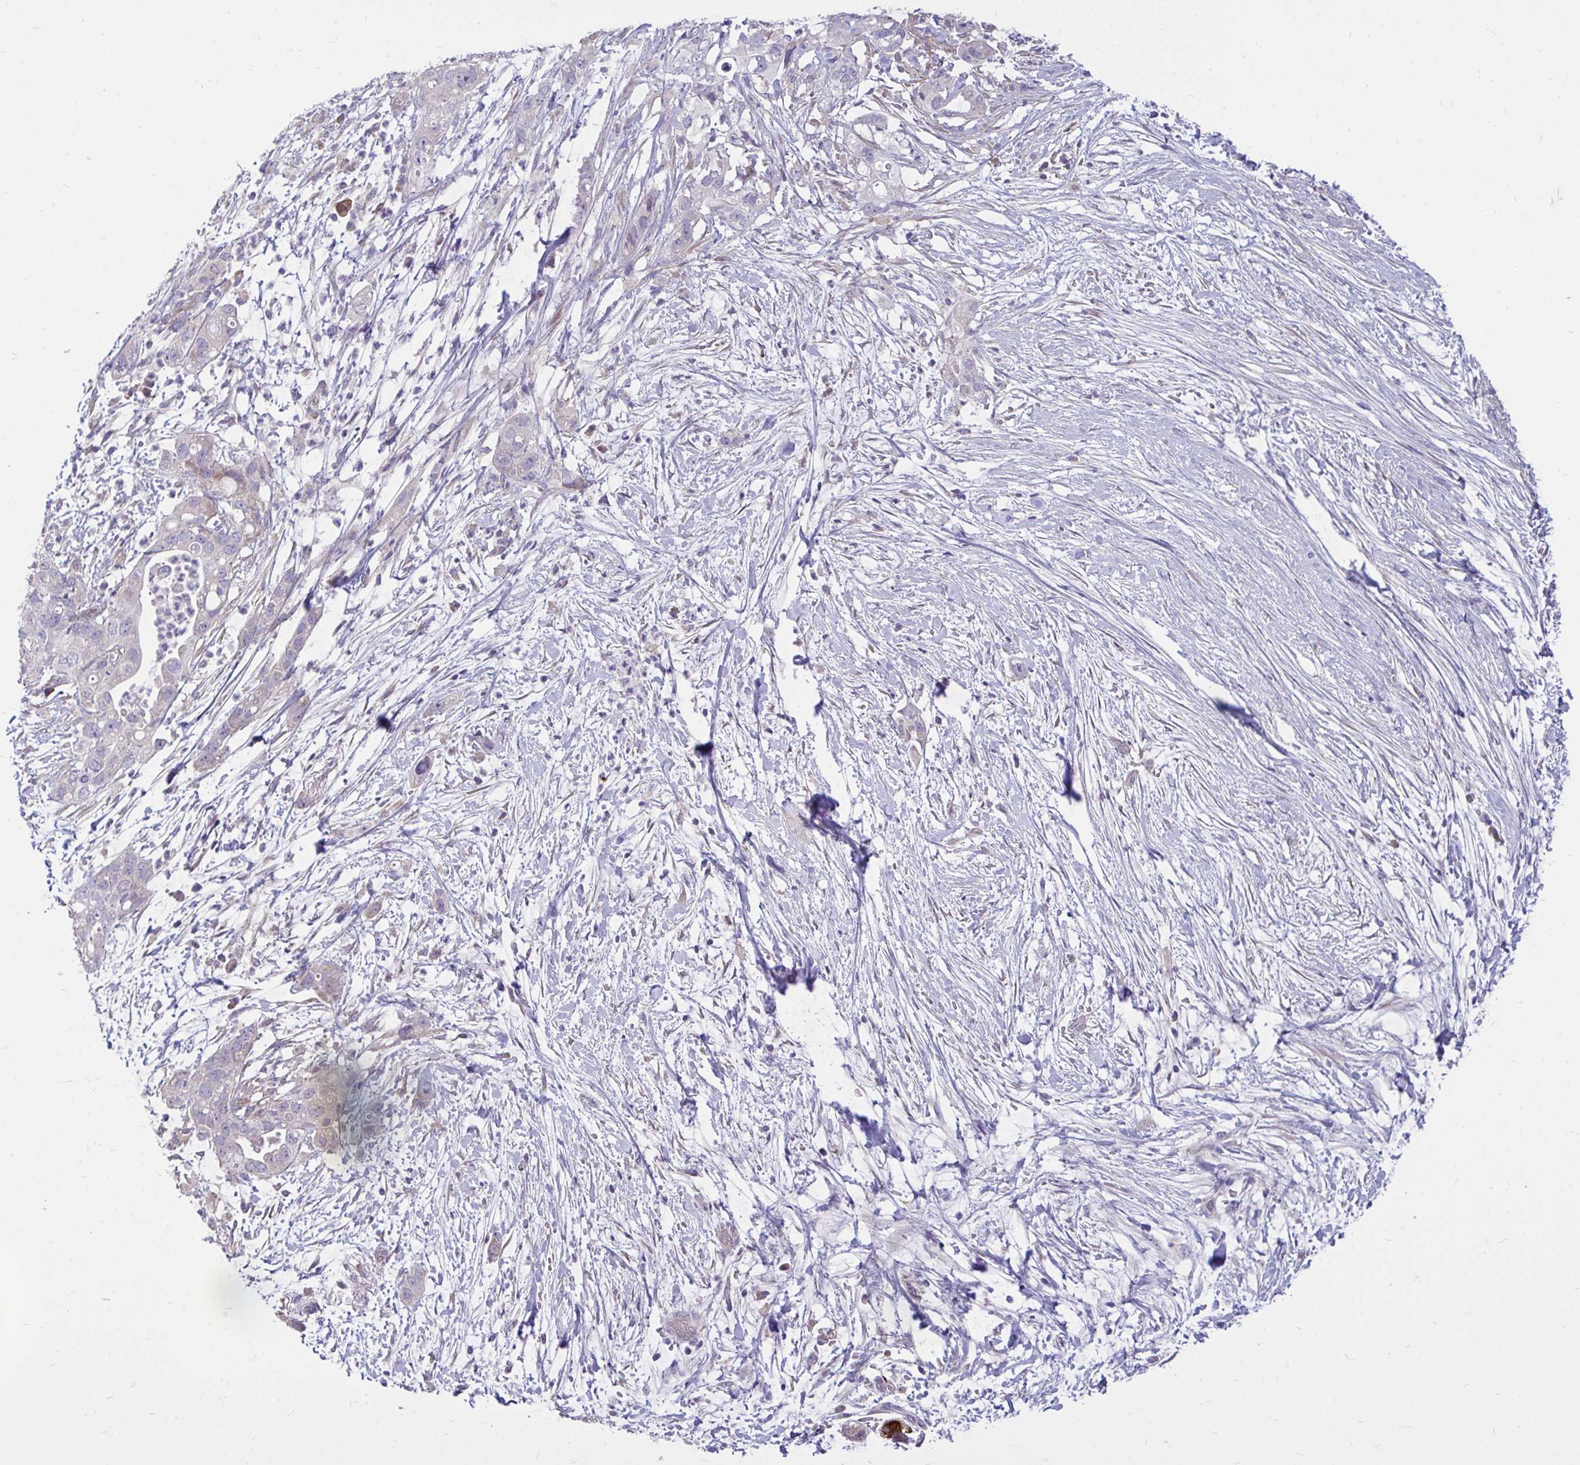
{"staining": {"intensity": "negative", "quantity": "none", "location": "none"}, "tissue": "pancreatic cancer", "cell_type": "Tumor cells", "image_type": "cancer", "snomed": [{"axis": "morphology", "description": "Adenocarcinoma, NOS"}, {"axis": "topography", "description": "Pancreas"}], "caption": "Human adenocarcinoma (pancreatic) stained for a protein using IHC exhibits no expression in tumor cells.", "gene": "HMBOX1", "patient": {"sex": "female", "age": 72}}